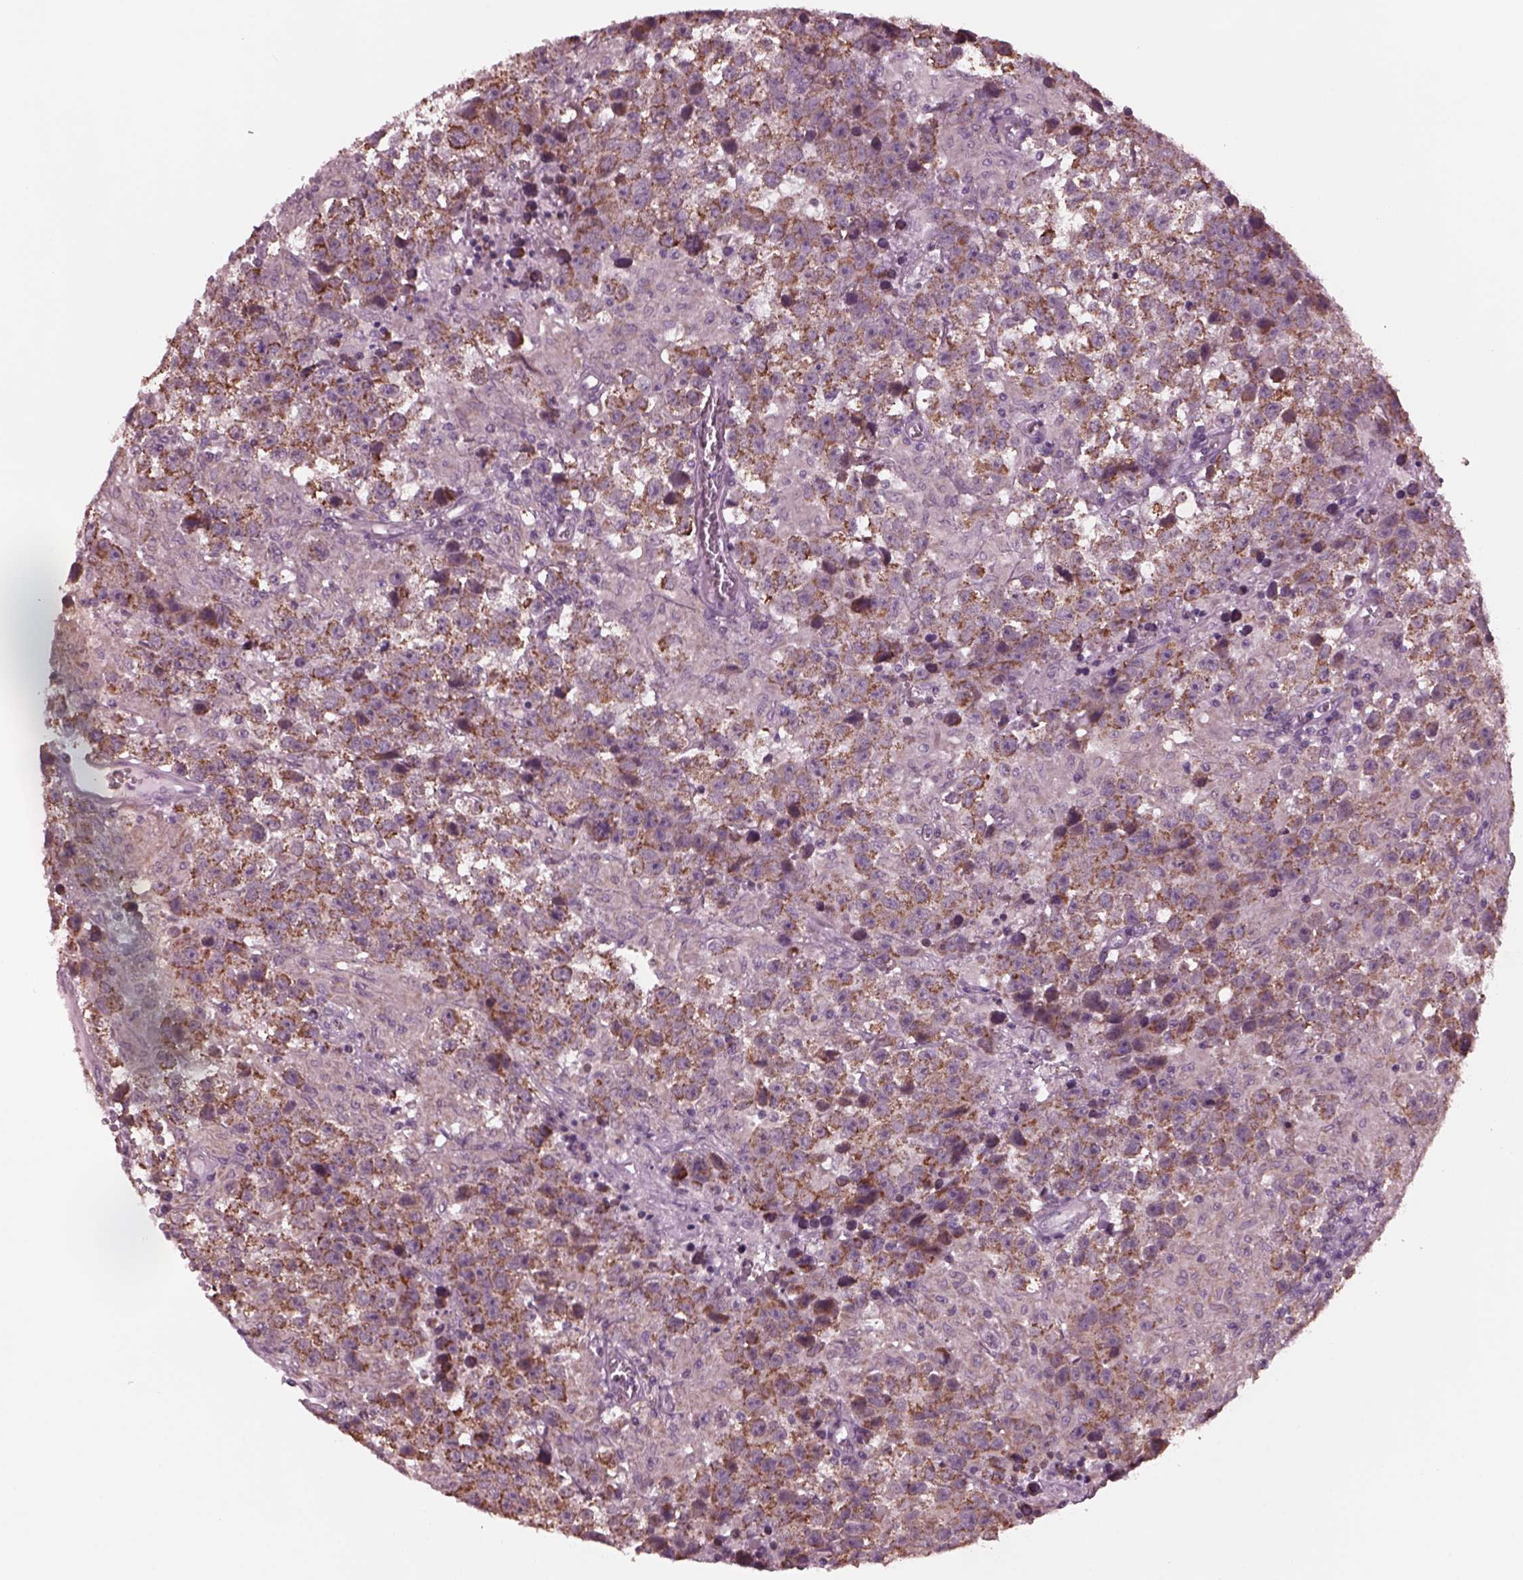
{"staining": {"intensity": "strong", "quantity": "25%-75%", "location": "cytoplasmic/membranous"}, "tissue": "testis cancer", "cell_type": "Tumor cells", "image_type": "cancer", "snomed": [{"axis": "morphology", "description": "Seminoma, NOS"}, {"axis": "topography", "description": "Testis"}], "caption": "Protein staining reveals strong cytoplasmic/membranous staining in about 25%-75% of tumor cells in testis cancer.", "gene": "CELSR3", "patient": {"sex": "male", "age": 43}}